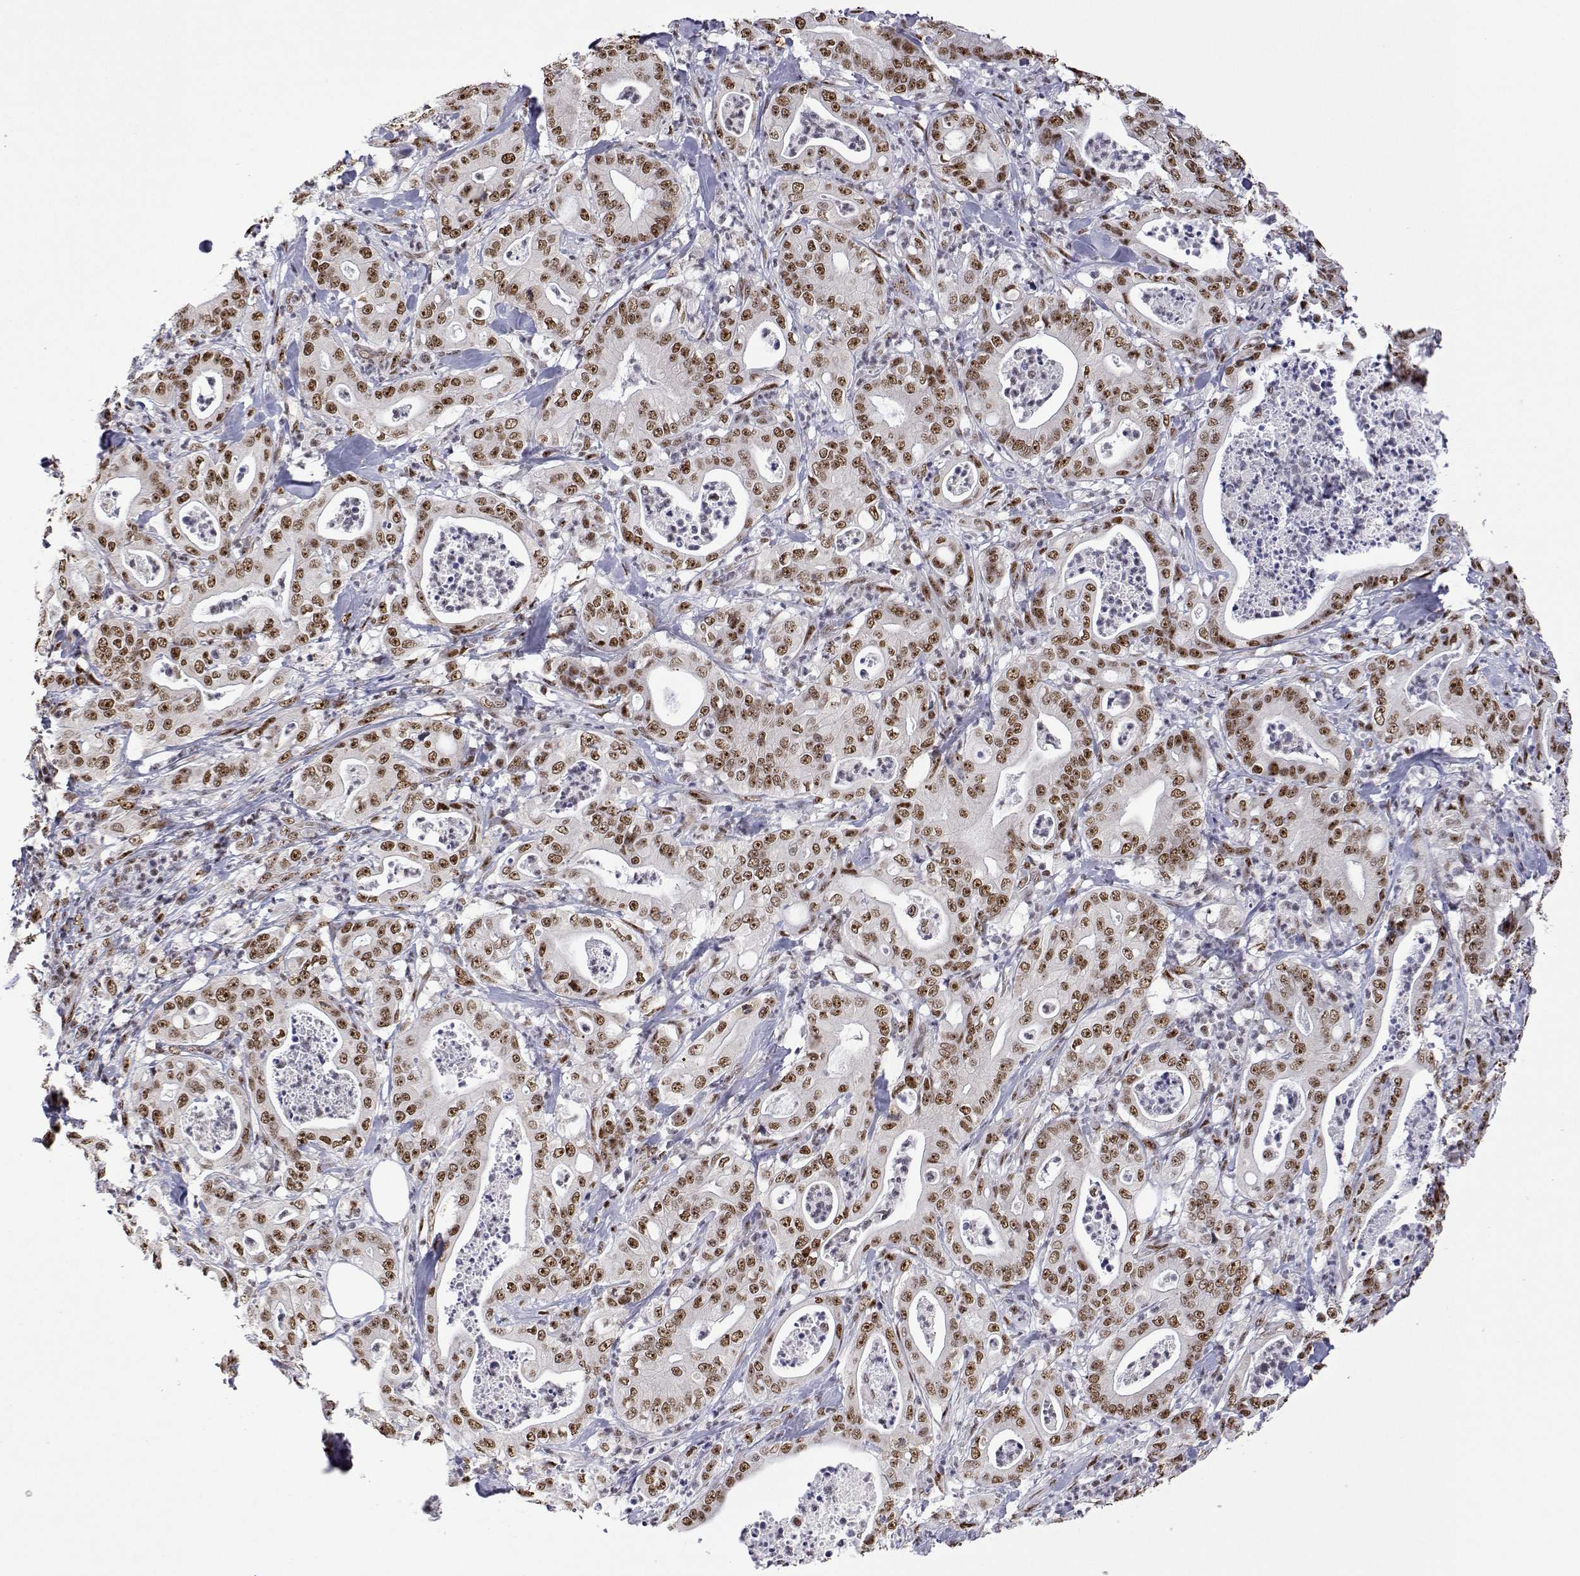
{"staining": {"intensity": "moderate", "quantity": ">75%", "location": "nuclear"}, "tissue": "pancreatic cancer", "cell_type": "Tumor cells", "image_type": "cancer", "snomed": [{"axis": "morphology", "description": "Adenocarcinoma, NOS"}, {"axis": "topography", "description": "Pancreas"}], "caption": "Protein positivity by IHC exhibits moderate nuclear positivity in about >75% of tumor cells in adenocarcinoma (pancreatic).", "gene": "ADAR", "patient": {"sex": "male", "age": 71}}